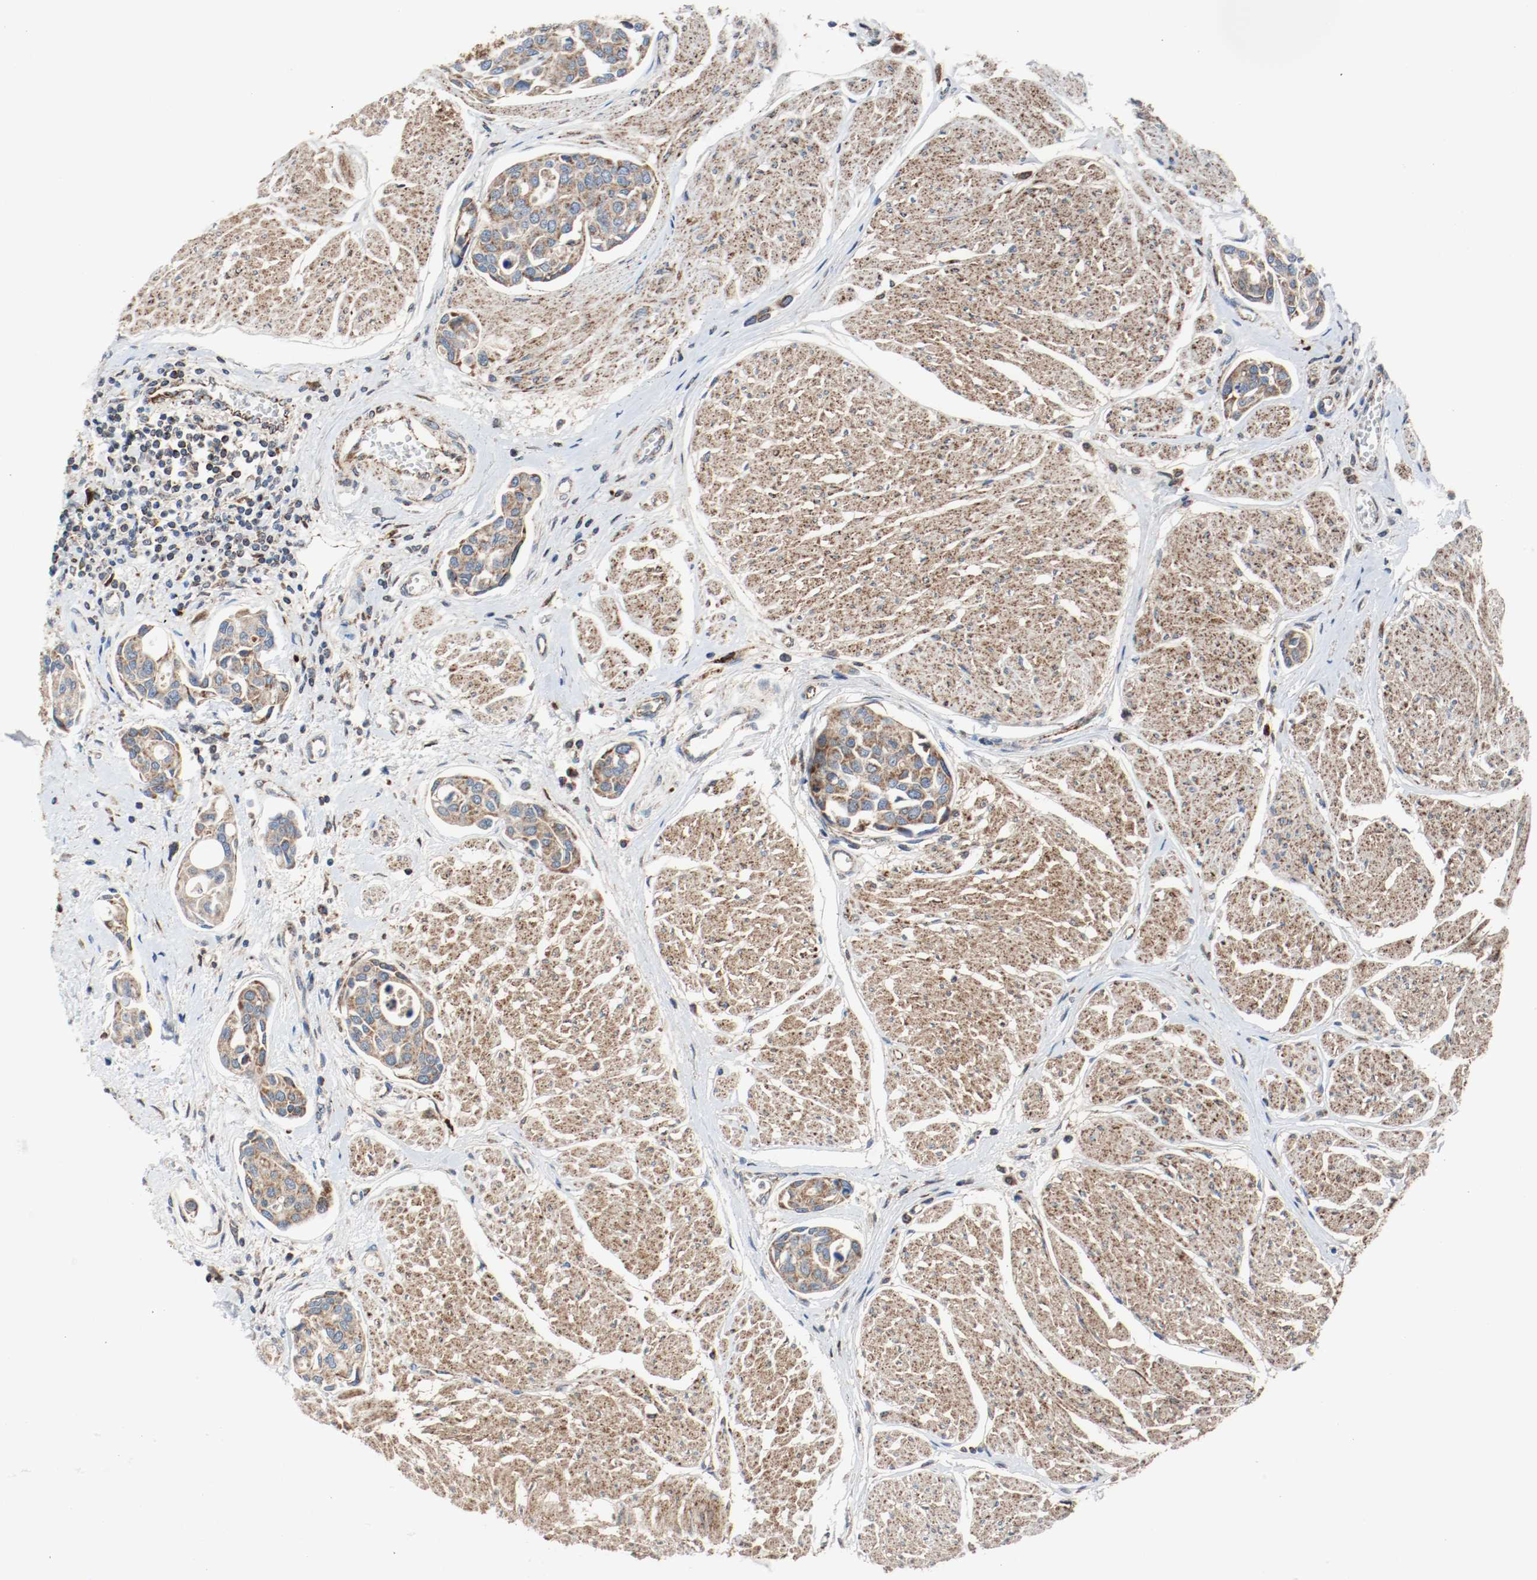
{"staining": {"intensity": "moderate", "quantity": ">75%", "location": "cytoplasmic/membranous"}, "tissue": "urothelial cancer", "cell_type": "Tumor cells", "image_type": "cancer", "snomed": [{"axis": "morphology", "description": "Urothelial carcinoma, High grade"}, {"axis": "topography", "description": "Urinary bladder"}], "caption": "Immunohistochemical staining of human urothelial carcinoma (high-grade) demonstrates moderate cytoplasmic/membranous protein staining in about >75% of tumor cells.", "gene": "TXNRD1", "patient": {"sex": "male", "age": 78}}